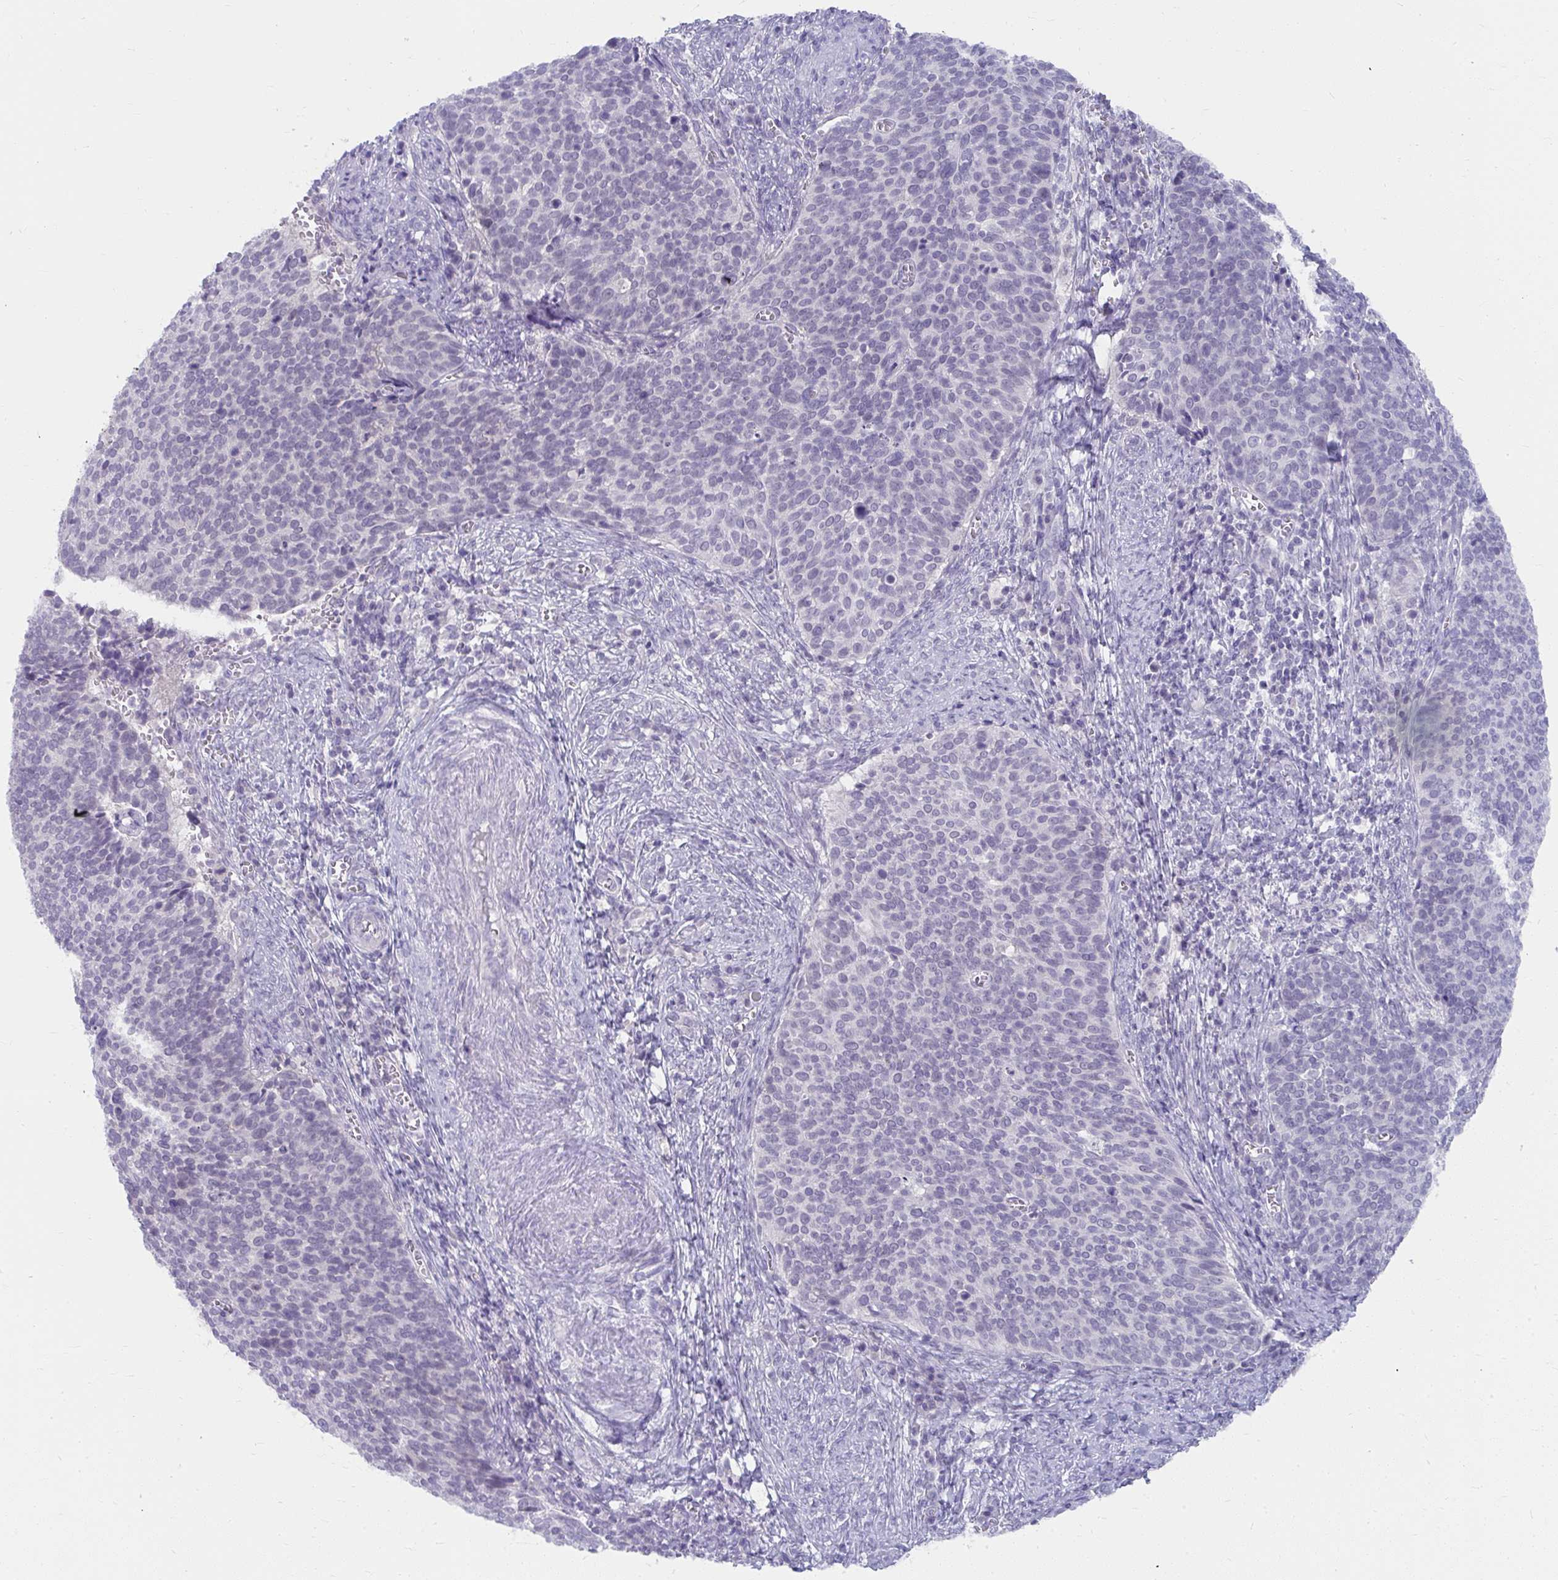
{"staining": {"intensity": "negative", "quantity": "none", "location": "none"}, "tissue": "cervical cancer", "cell_type": "Tumor cells", "image_type": "cancer", "snomed": [{"axis": "morphology", "description": "Normal tissue, NOS"}, {"axis": "morphology", "description": "Squamous cell carcinoma, NOS"}, {"axis": "topography", "description": "Cervix"}], "caption": "Immunohistochemical staining of human cervical cancer displays no significant expression in tumor cells.", "gene": "UGT3A2", "patient": {"sex": "female", "age": 39}}